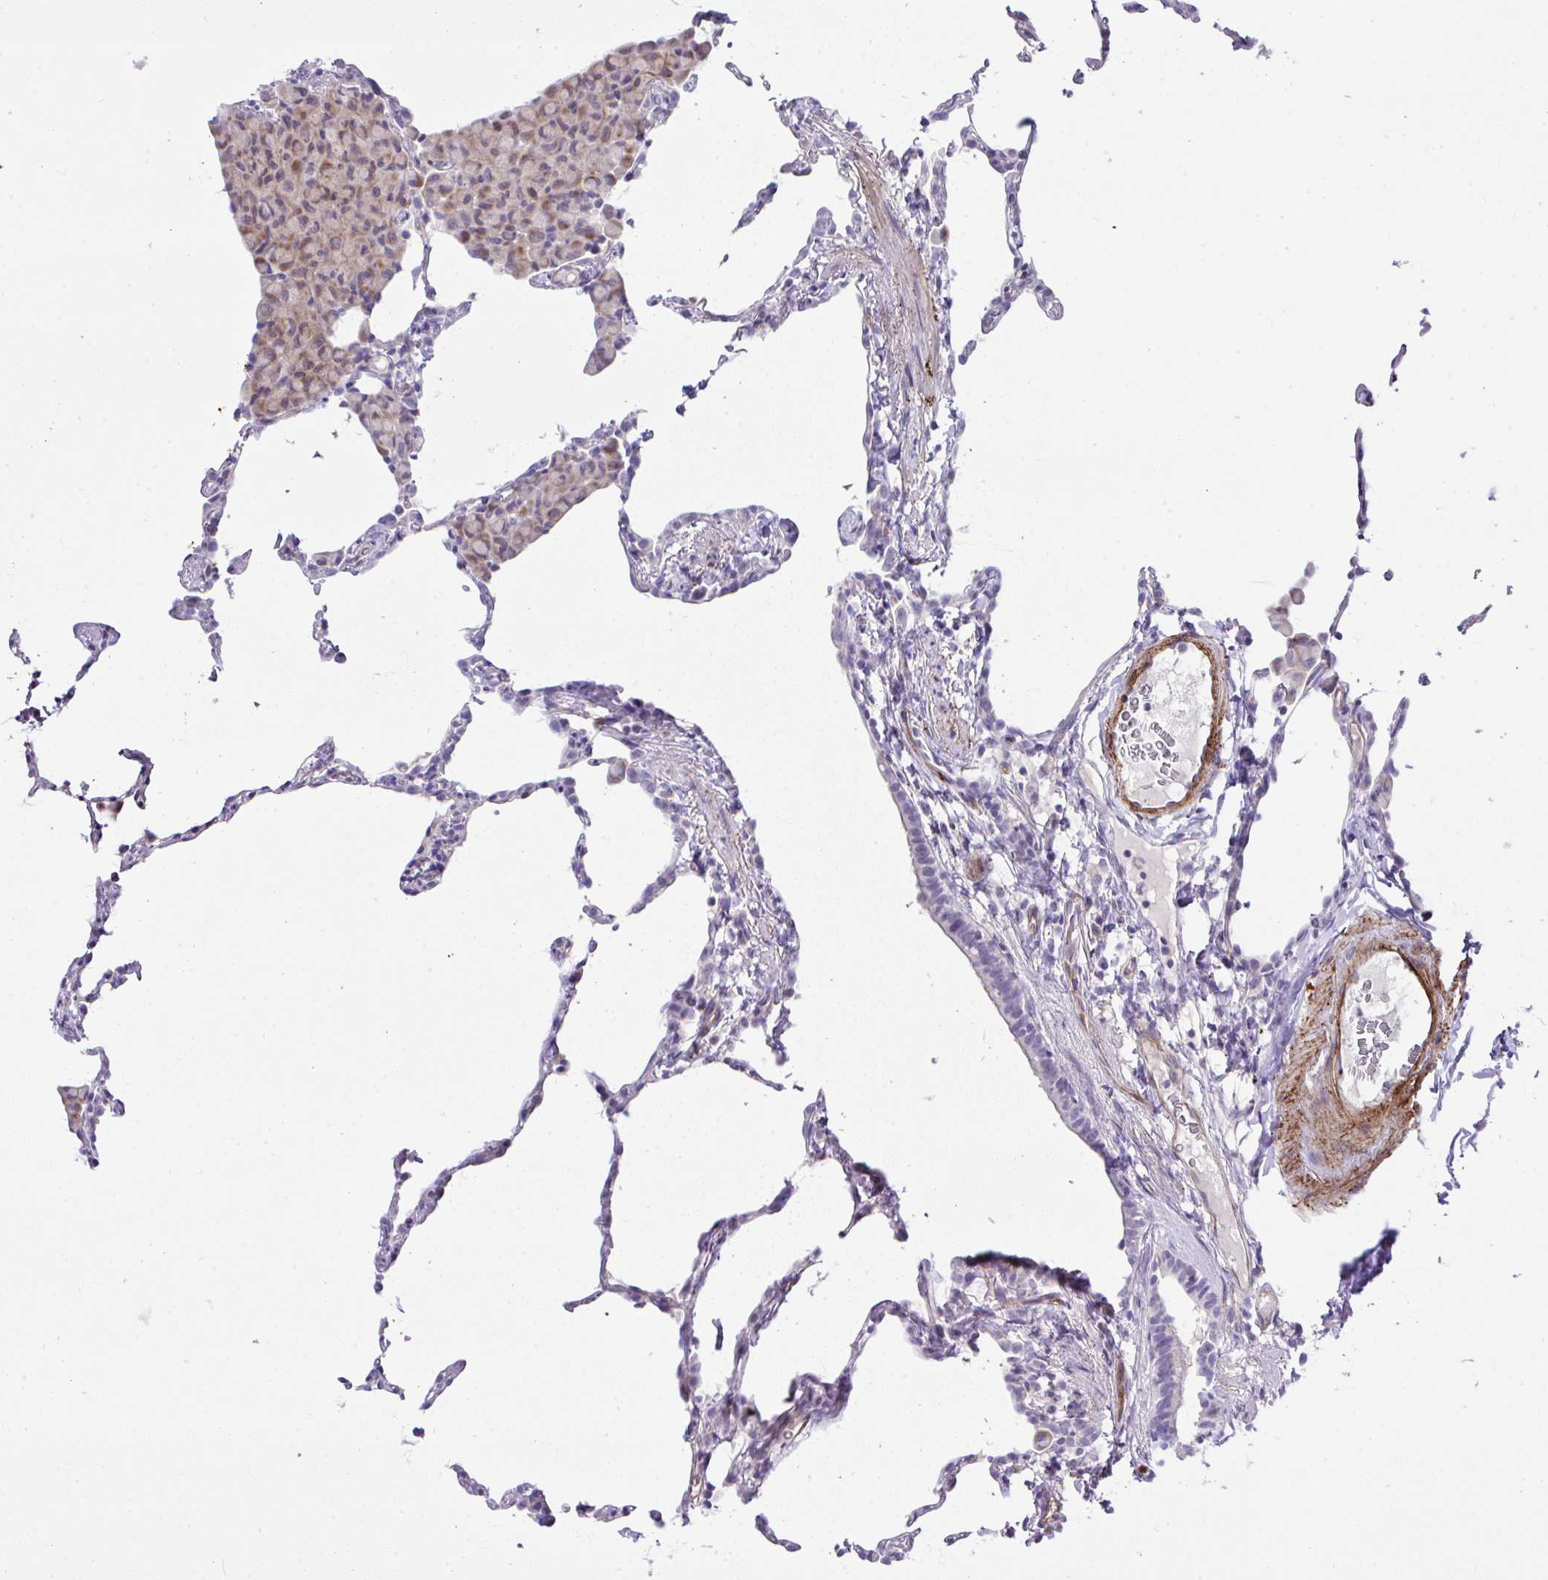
{"staining": {"intensity": "negative", "quantity": "none", "location": "none"}, "tissue": "lung", "cell_type": "Alveolar cells", "image_type": "normal", "snomed": [{"axis": "morphology", "description": "Normal tissue, NOS"}, {"axis": "topography", "description": "Lung"}], "caption": "This is an IHC micrograph of benign lung. There is no positivity in alveolar cells.", "gene": "FBXO34", "patient": {"sex": "female", "age": 57}}